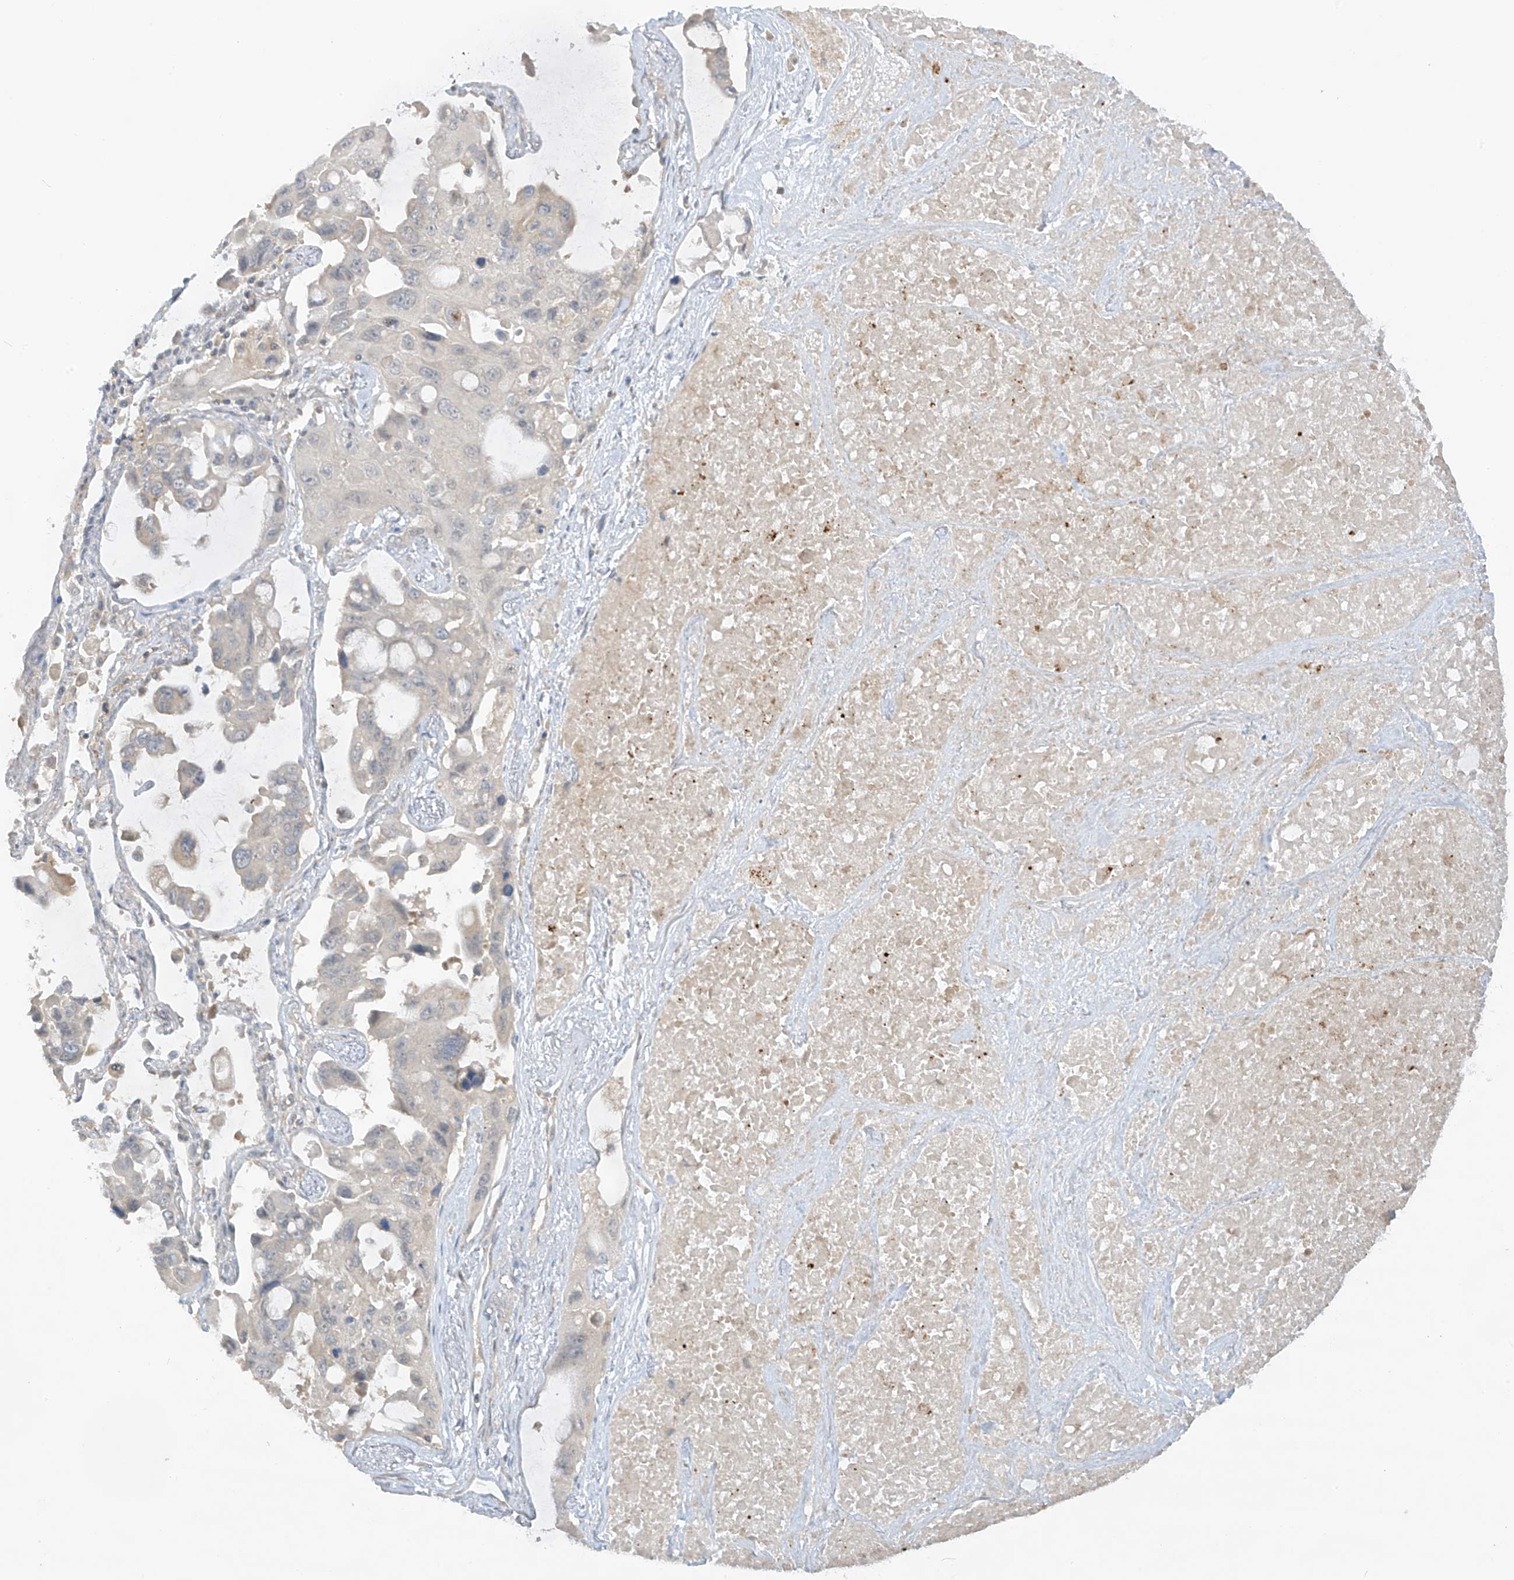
{"staining": {"intensity": "negative", "quantity": "none", "location": "none"}, "tissue": "lung cancer", "cell_type": "Tumor cells", "image_type": "cancer", "snomed": [{"axis": "morphology", "description": "Squamous cell carcinoma, NOS"}, {"axis": "topography", "description": "Lung"}], "caption": "Lung squamous cell carcinoma stained for a protein using immunohistochemistry (IHC) displays no expression tumor cells.", "gene": "ANGEL2", "patient": {"sex": "female", "age": 73}}